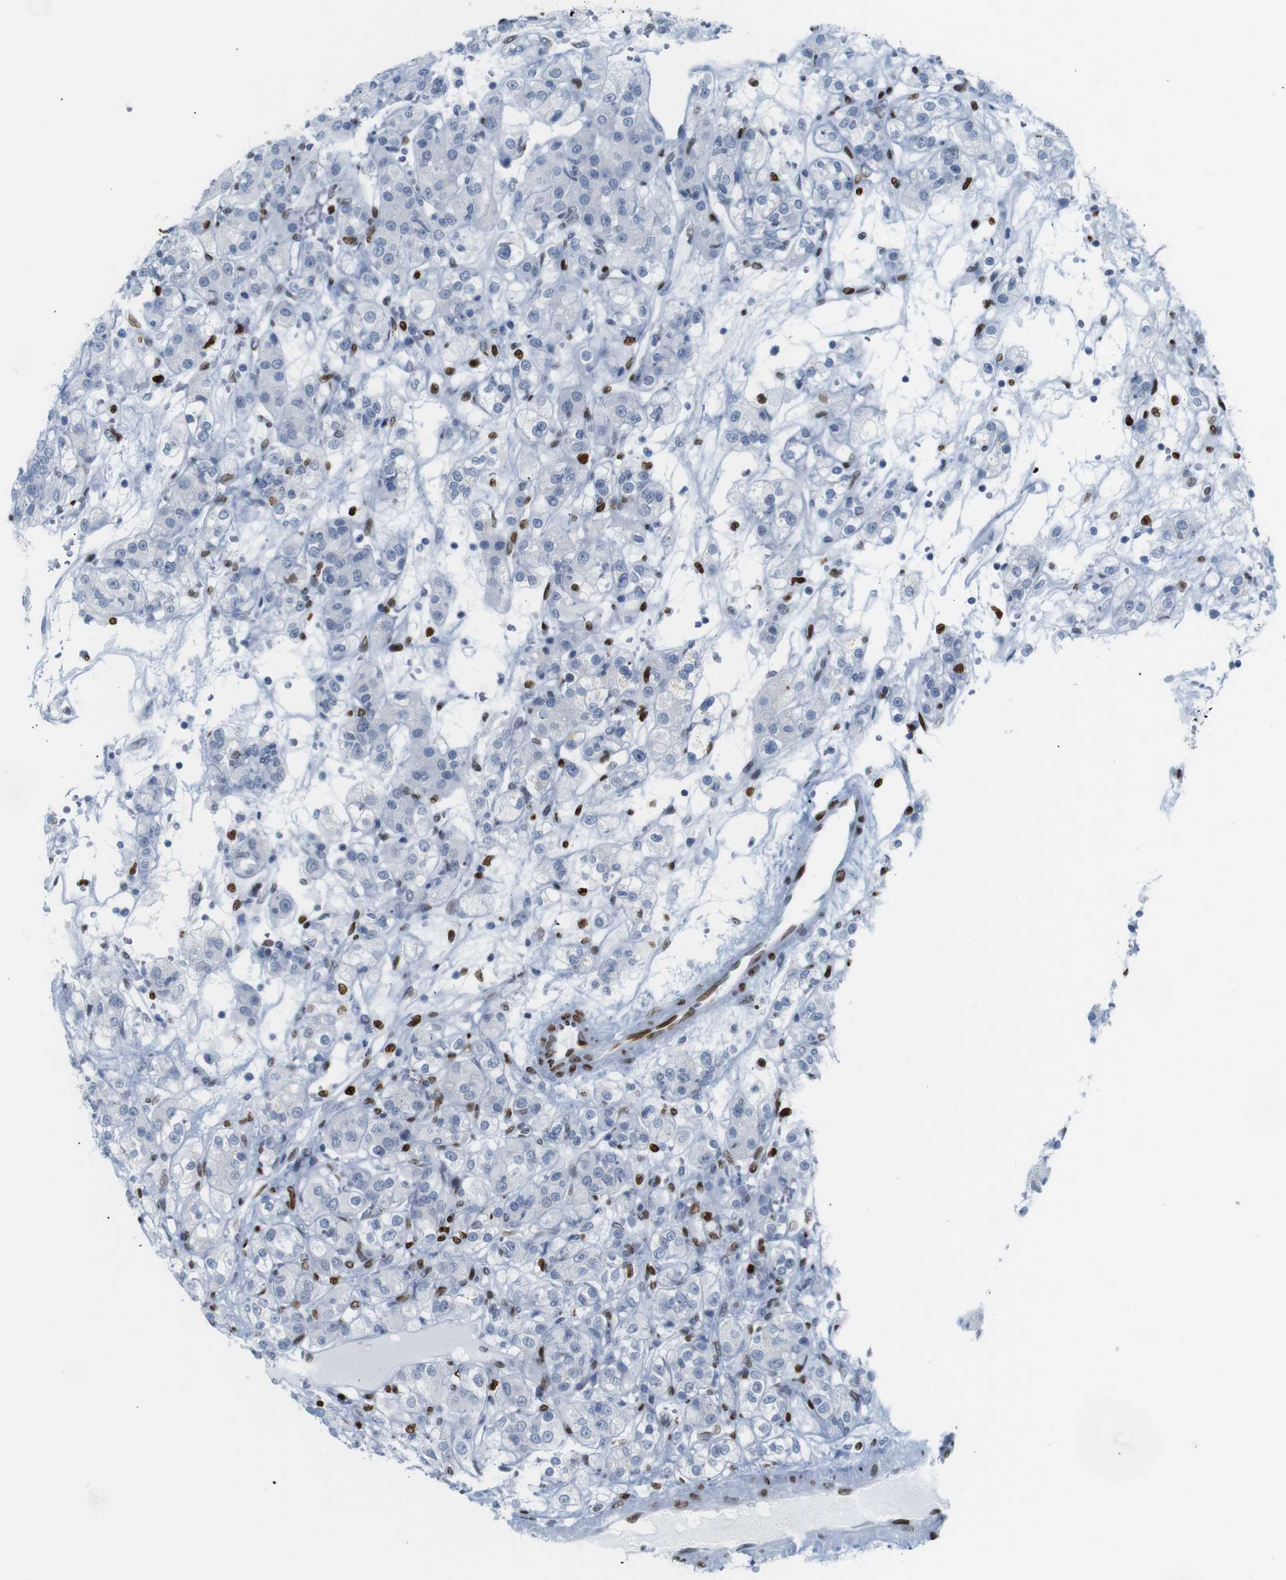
{"staining": {"intensity": "strong", "quantity": "25%-75%", "location": "nuclear"}, "tissue": "renal cancer", "cell_type": "Tumor cells", "image_type": "cancer", "snomed": [{"axis": "morphology", "description": "Normal tissue, NOS"}, {"axis": "morphology", "description": "Adenocarcinoma, NOS"}, {"axis": "topography", "description": "Kidney"}], "caption": "Brown immunohistochemical staining in renal cancer (adenocarcinoma) reveals strong nuclear expression in about 25%-75% of tumor cells.", "gene": "NPIPB15", "patient": {"sex": "male", "age": 61}}